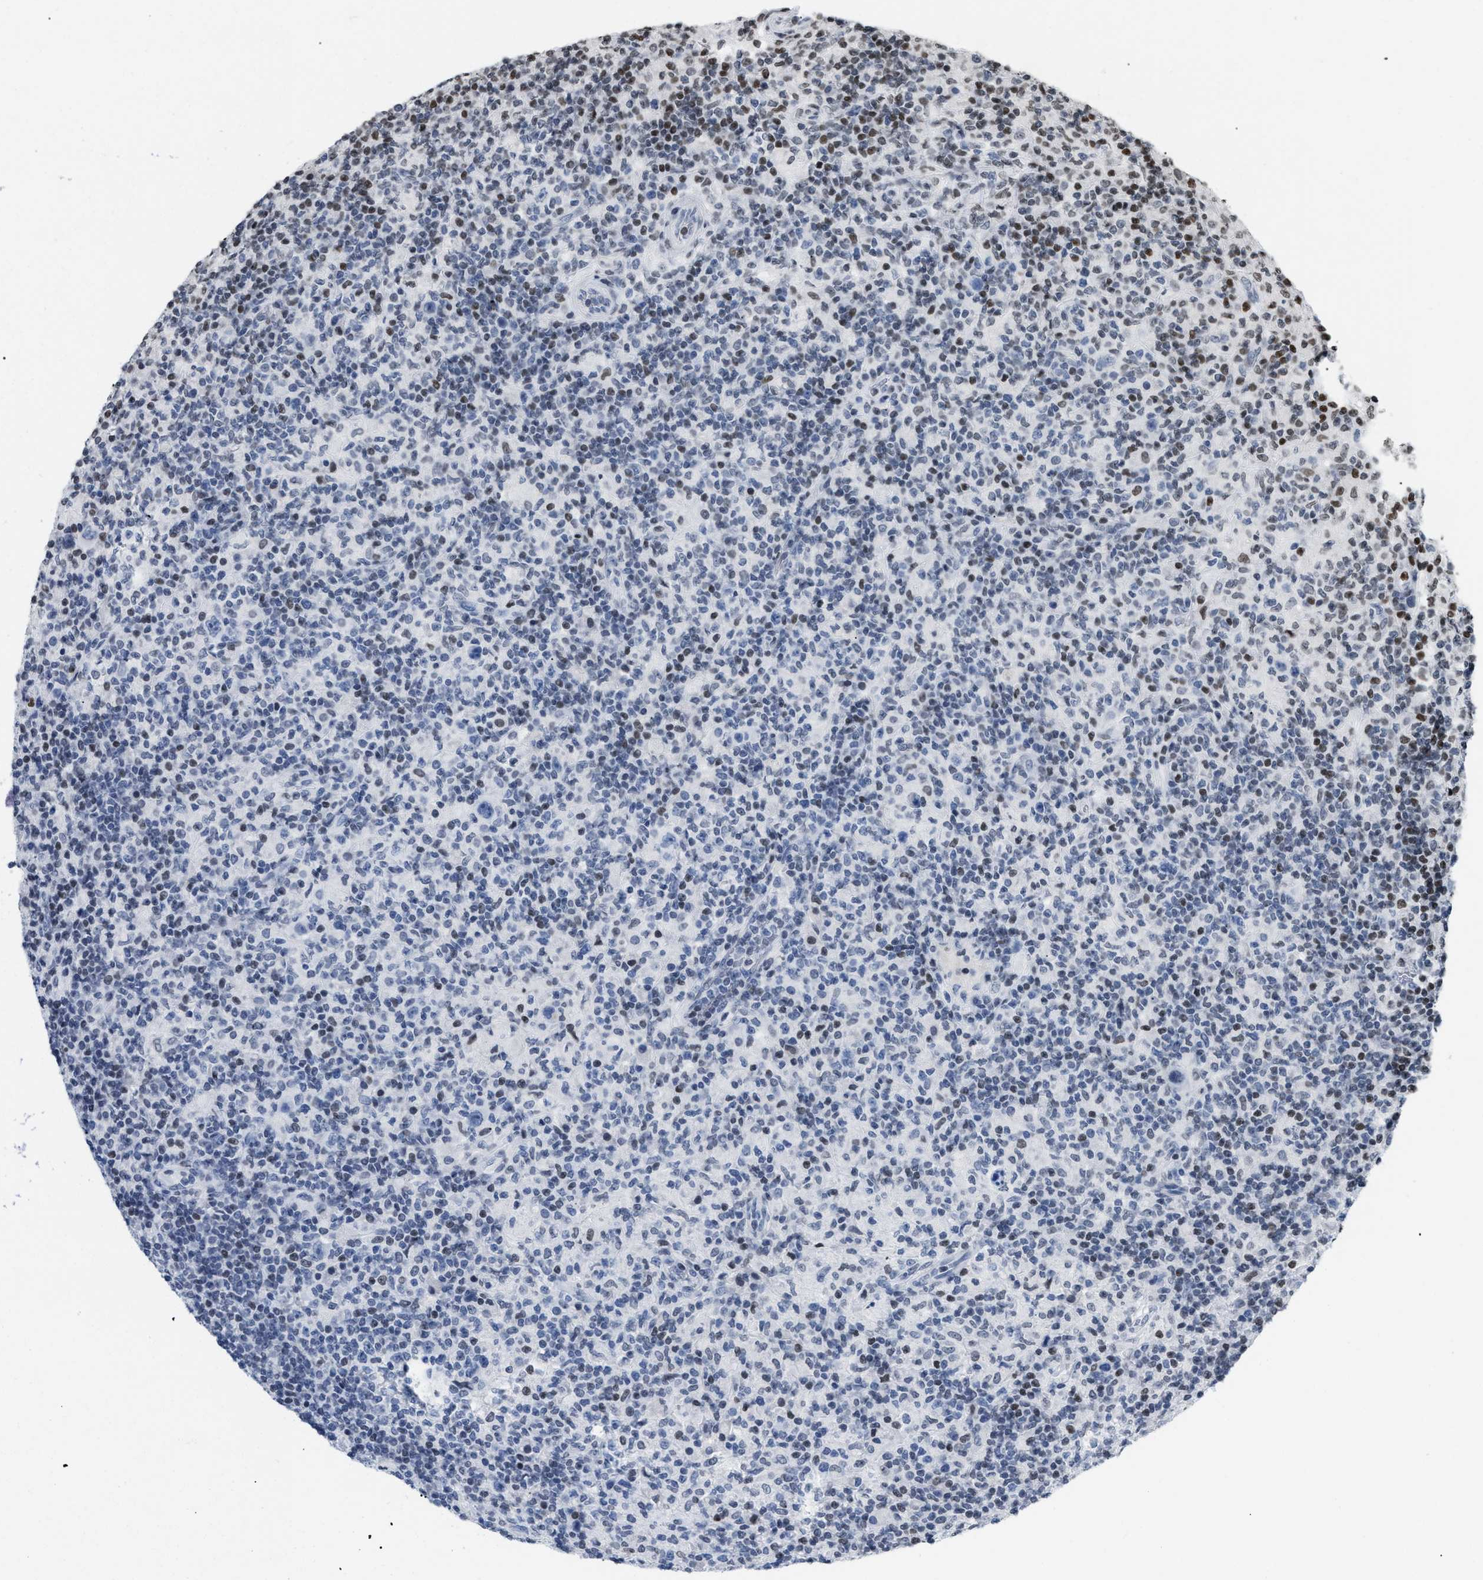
{"staining": {"intensity": "negative", "quantity": "none", "location": "none"}, "tissue": "lymphoma", "cell_type": "Tumor cells", "image_type": "cancer", "snomed": [{"axis": "morphology", "description": "Hodgkin's disease, NOS"}, {"axis": "topography", "description": "Lymph node"}], "caption": "Hodgkin's disease was stained to show a protein in brown. There is no significant expression in tumor cells.", "gene": "HMGN2", "patient": {"sex": "male", "age": 70}}